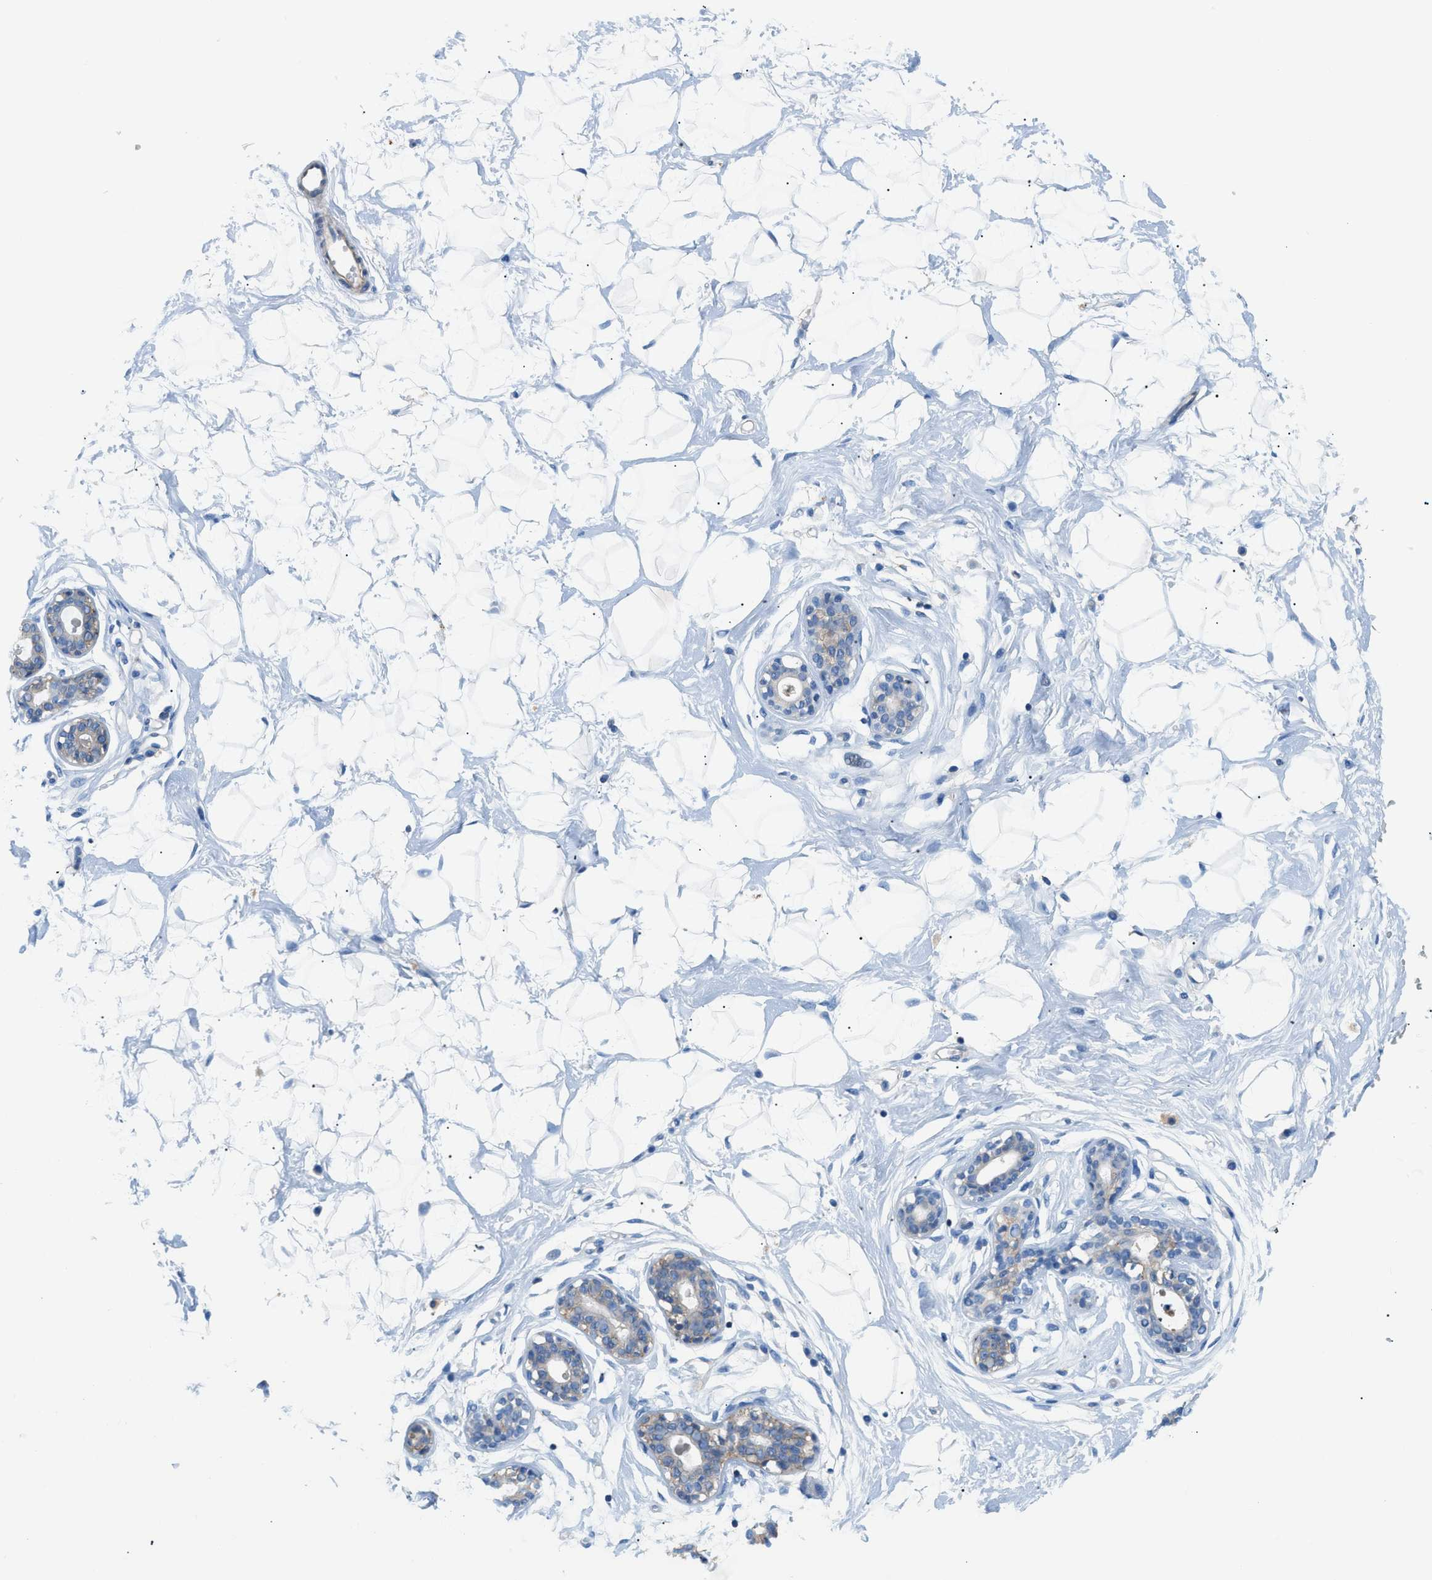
{"staining": {"intensity": "negative", "quantity": "none", "location": "none"}, "tissue": "breast", "cell_type": "Adipocytes", "image_type": "normal", "snomed": [{"axis": "morphology", "description": "Normal tissue, NOS"}, {"axis": "topography", "description": "Breast"}], "caption": "IHC of unremarkable human breast reveals no positivity in adipocytes. (Immunohistochemistry, brightfield microscopy, high magnification).", "gene": "ORAI1", "patient": {"sex": "female", "age": 23}}